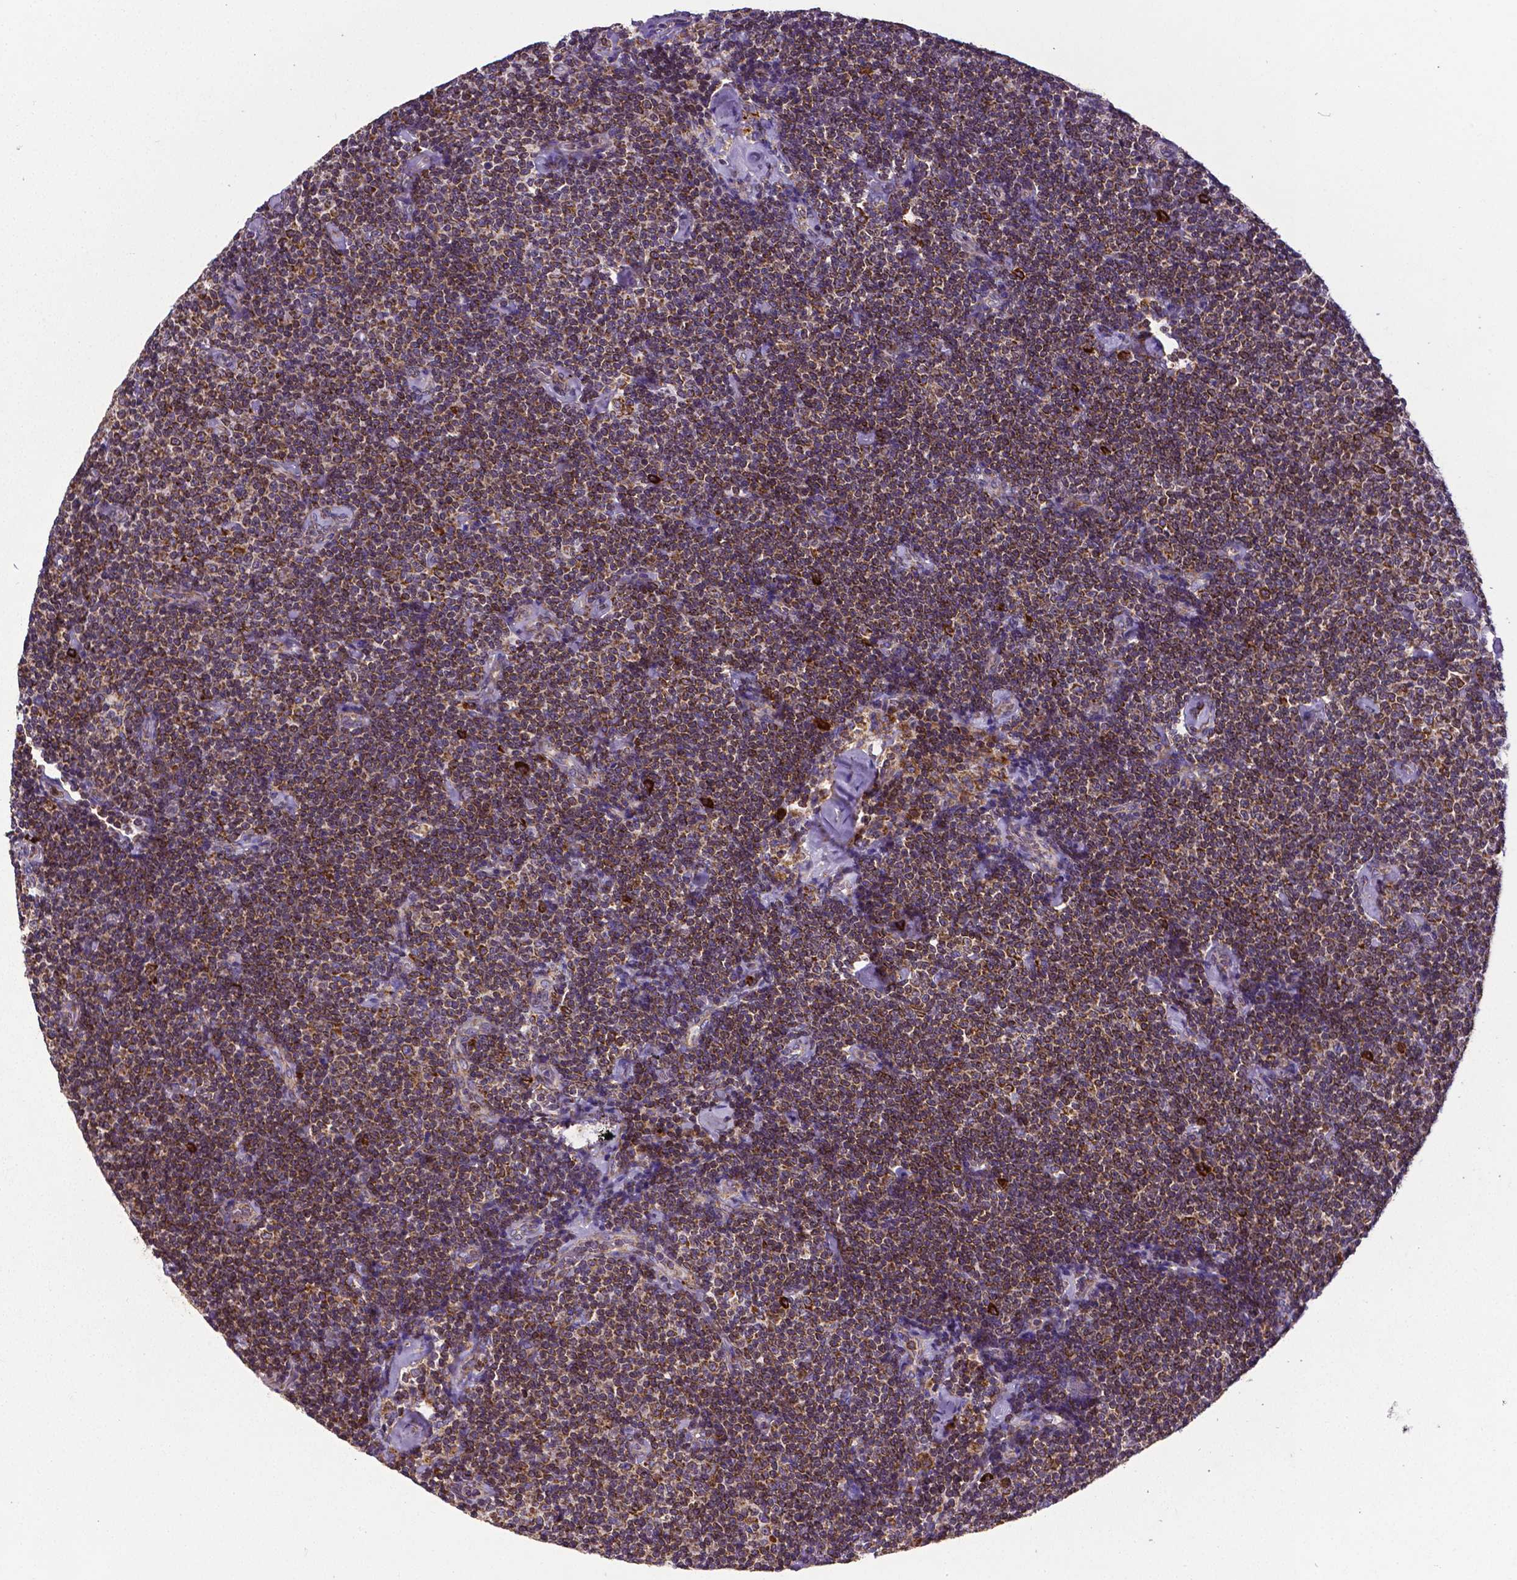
{"staining": {"intensity": "strong", "quantity": ">75%", "location": "cytoplasmic/membranous"}, "tissue": "lymphoma", "cell_type": "Tumor cells", "image_type": "cancer", "snomed": [{"axis": "morphology", "description": "Malignant lymphoma, non-Hodgkin's type, Low grade"}, {"axis": "topography", "description": "Lymph node"}], "caption": "Protein analysis of lymphoma tissue shows strong cytoplasmic/membranous staining in about >75% of tumor cells.", "gene": "MTDH", "patient": {"sex": "male", "age": 81}}